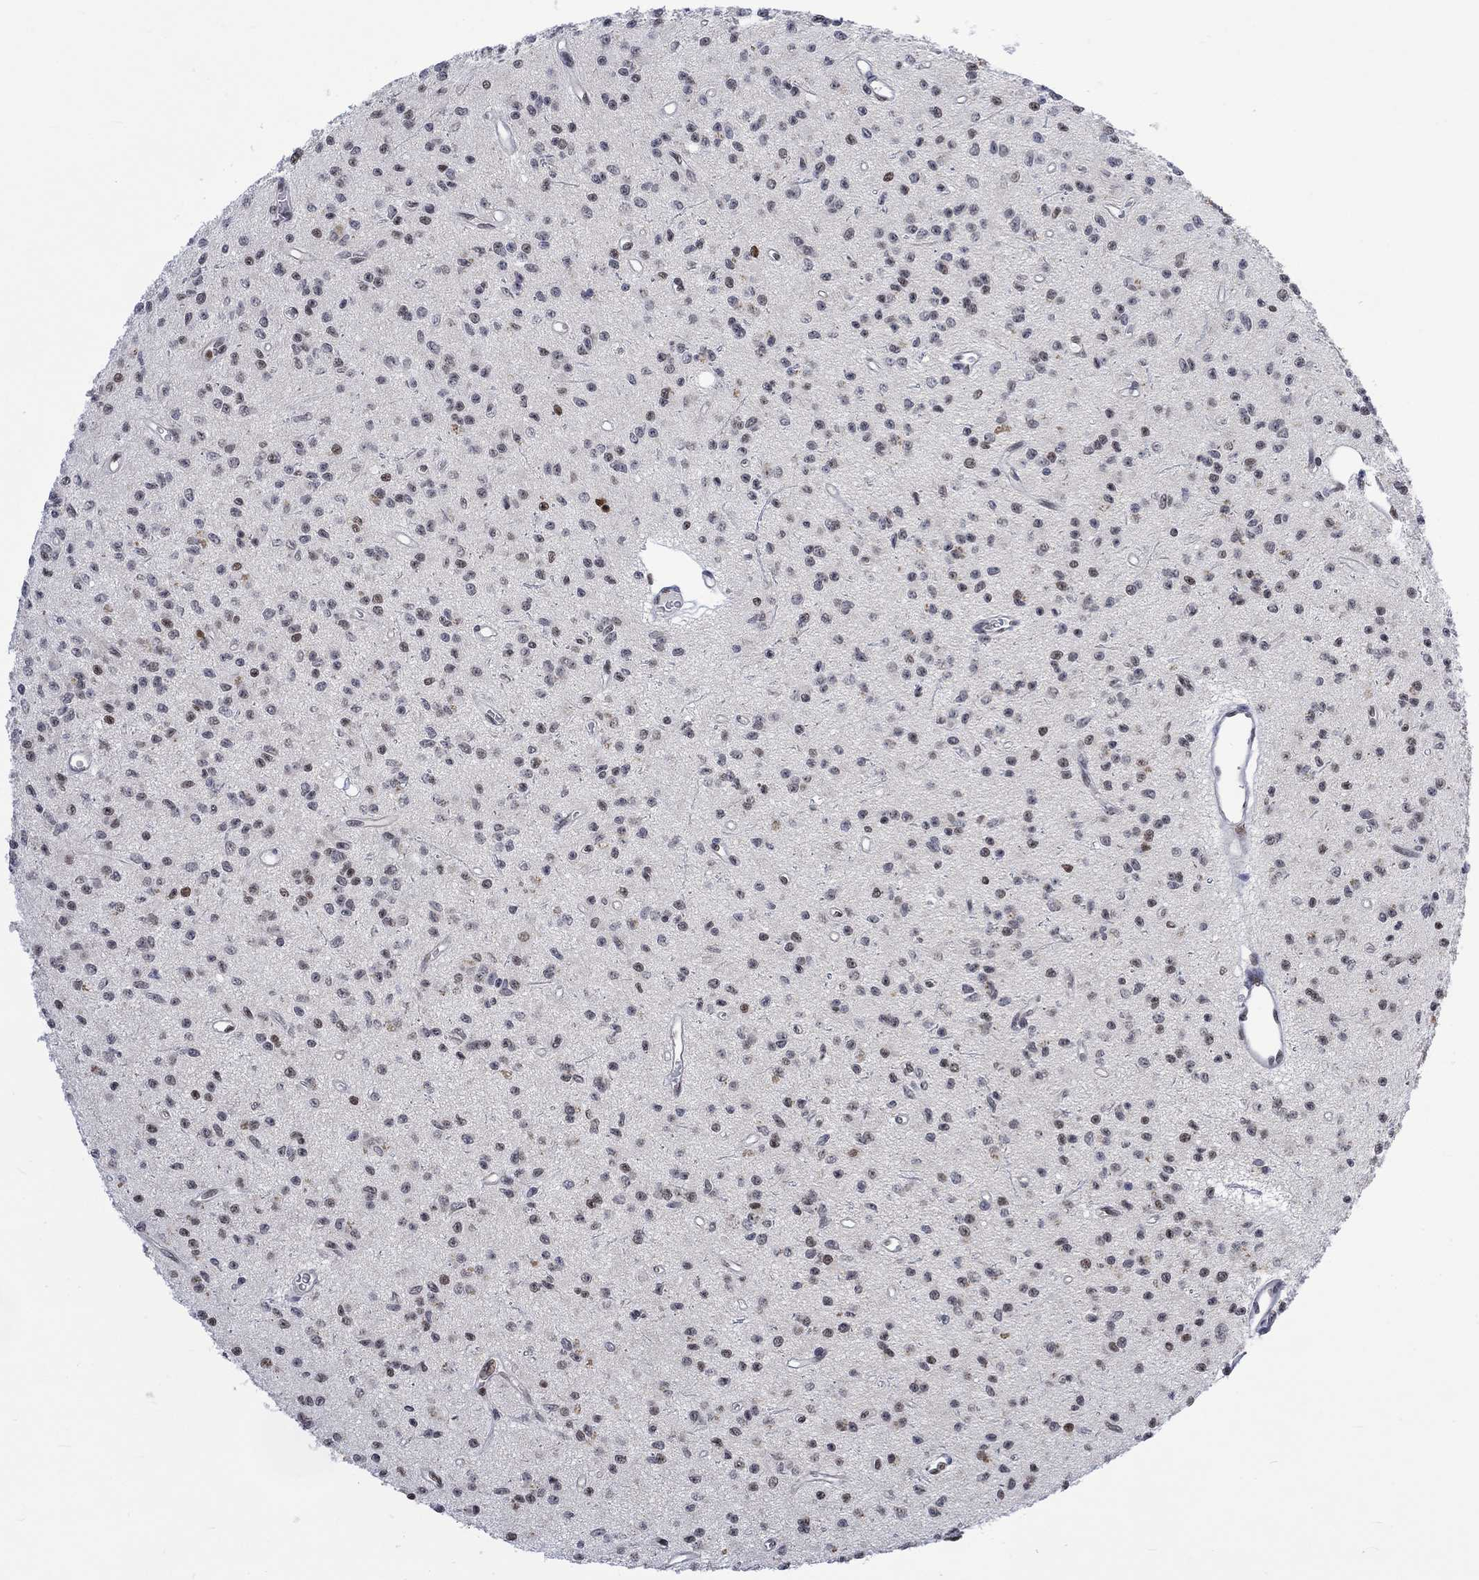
{"staining": {"intensity": "strong", "quantity": "<25%", "location": "nuclear"}, "tissue": "glioma", "cell_type": "Tumor cells", "image_type": "cancer", "snomed": [{"axis": "morphology", "description": "Glioma, malignant, Low grade"}, {"axis": "topography", "description": "Brain"}], "caption": "Tumor cells exhibit medium levels of strong nuclear positivity in about <25% of cells in human malignant glioma (low-grade).", "gene": "RAD54L2", "patient": {"sex": "female", "age": 45}}